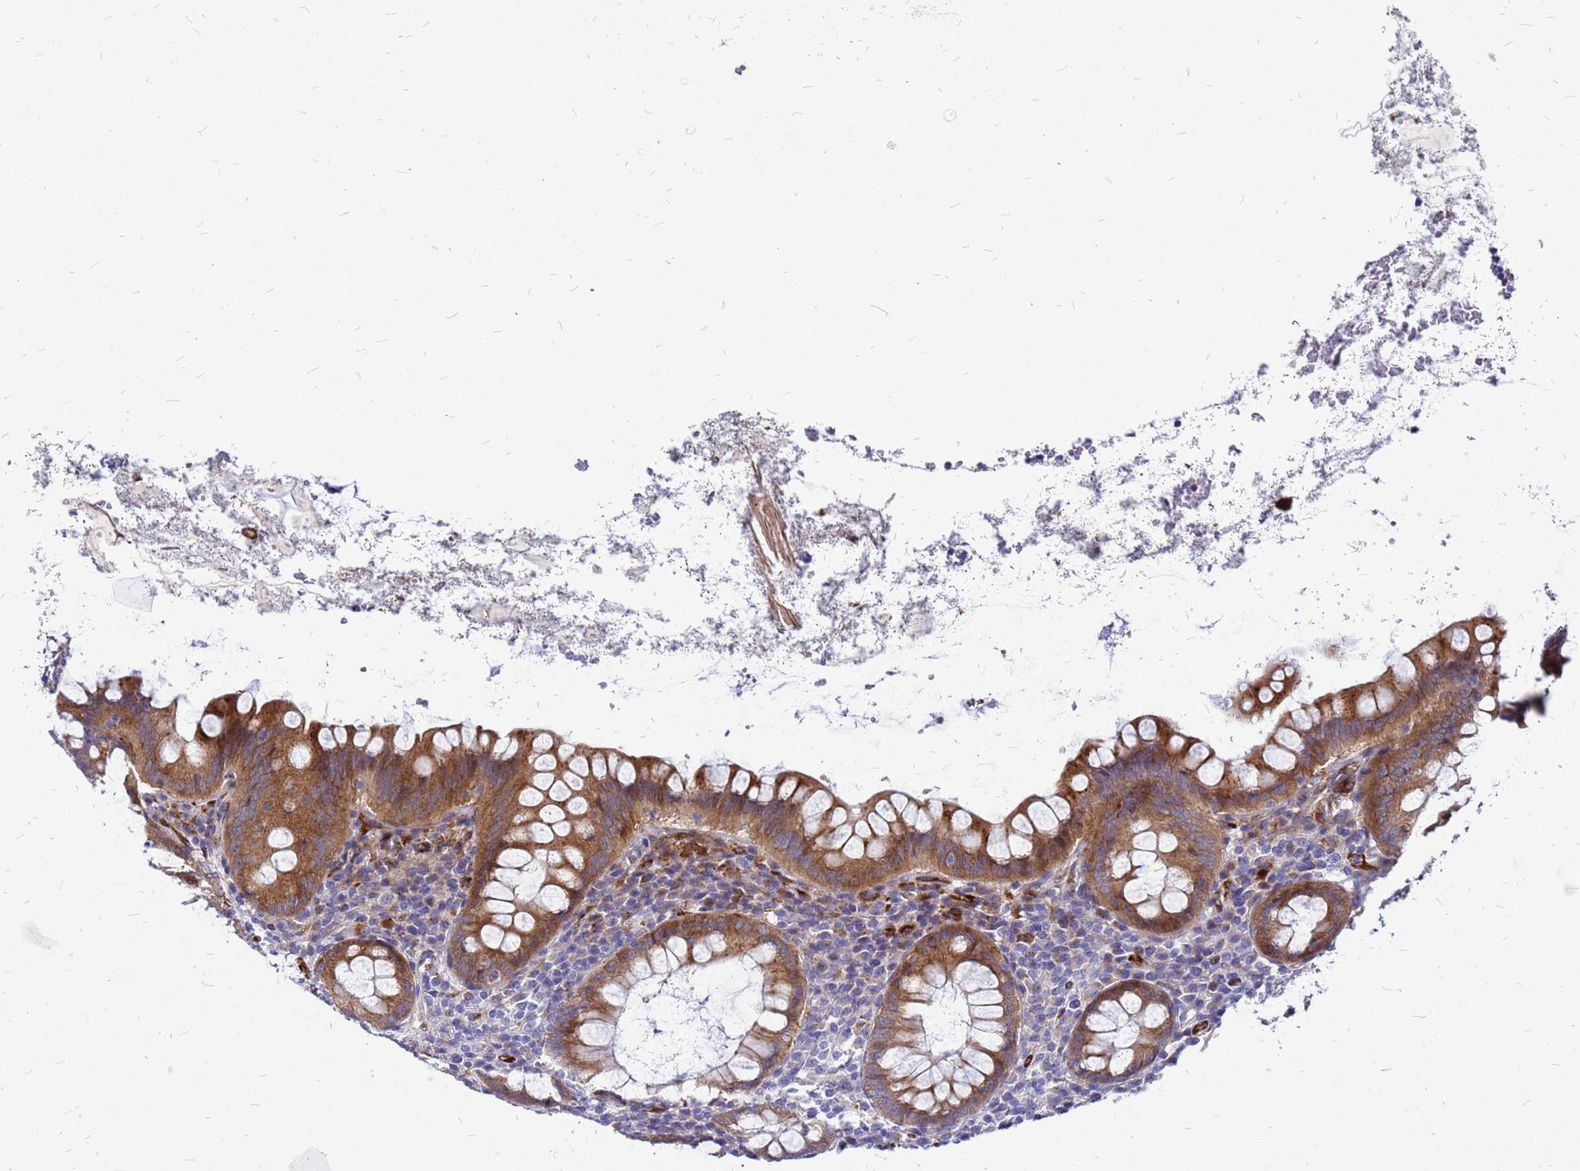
{"staining": {"intensity": "moderate", "quantity": ">75%", "location": "cytoplasmic/membranous"}, "tissue": "appendix", "cell_type": "Glandular cells", "image_type": "normal", "snomed": [{"axis": "morphology", "description": "Normal tissue, NOS"}, {"axis": "topography", "description": "Appendix"}], "caption": "DAB (3,3'-diaminobenzidine) immunohistochemical staining of benign human appendix reveals moderate cytoplasmic/membranous protein expression in approximately >75% of glandular cells.", "gene": "NOSTRIN", "patient": {"sex": "female", "age": 33}}